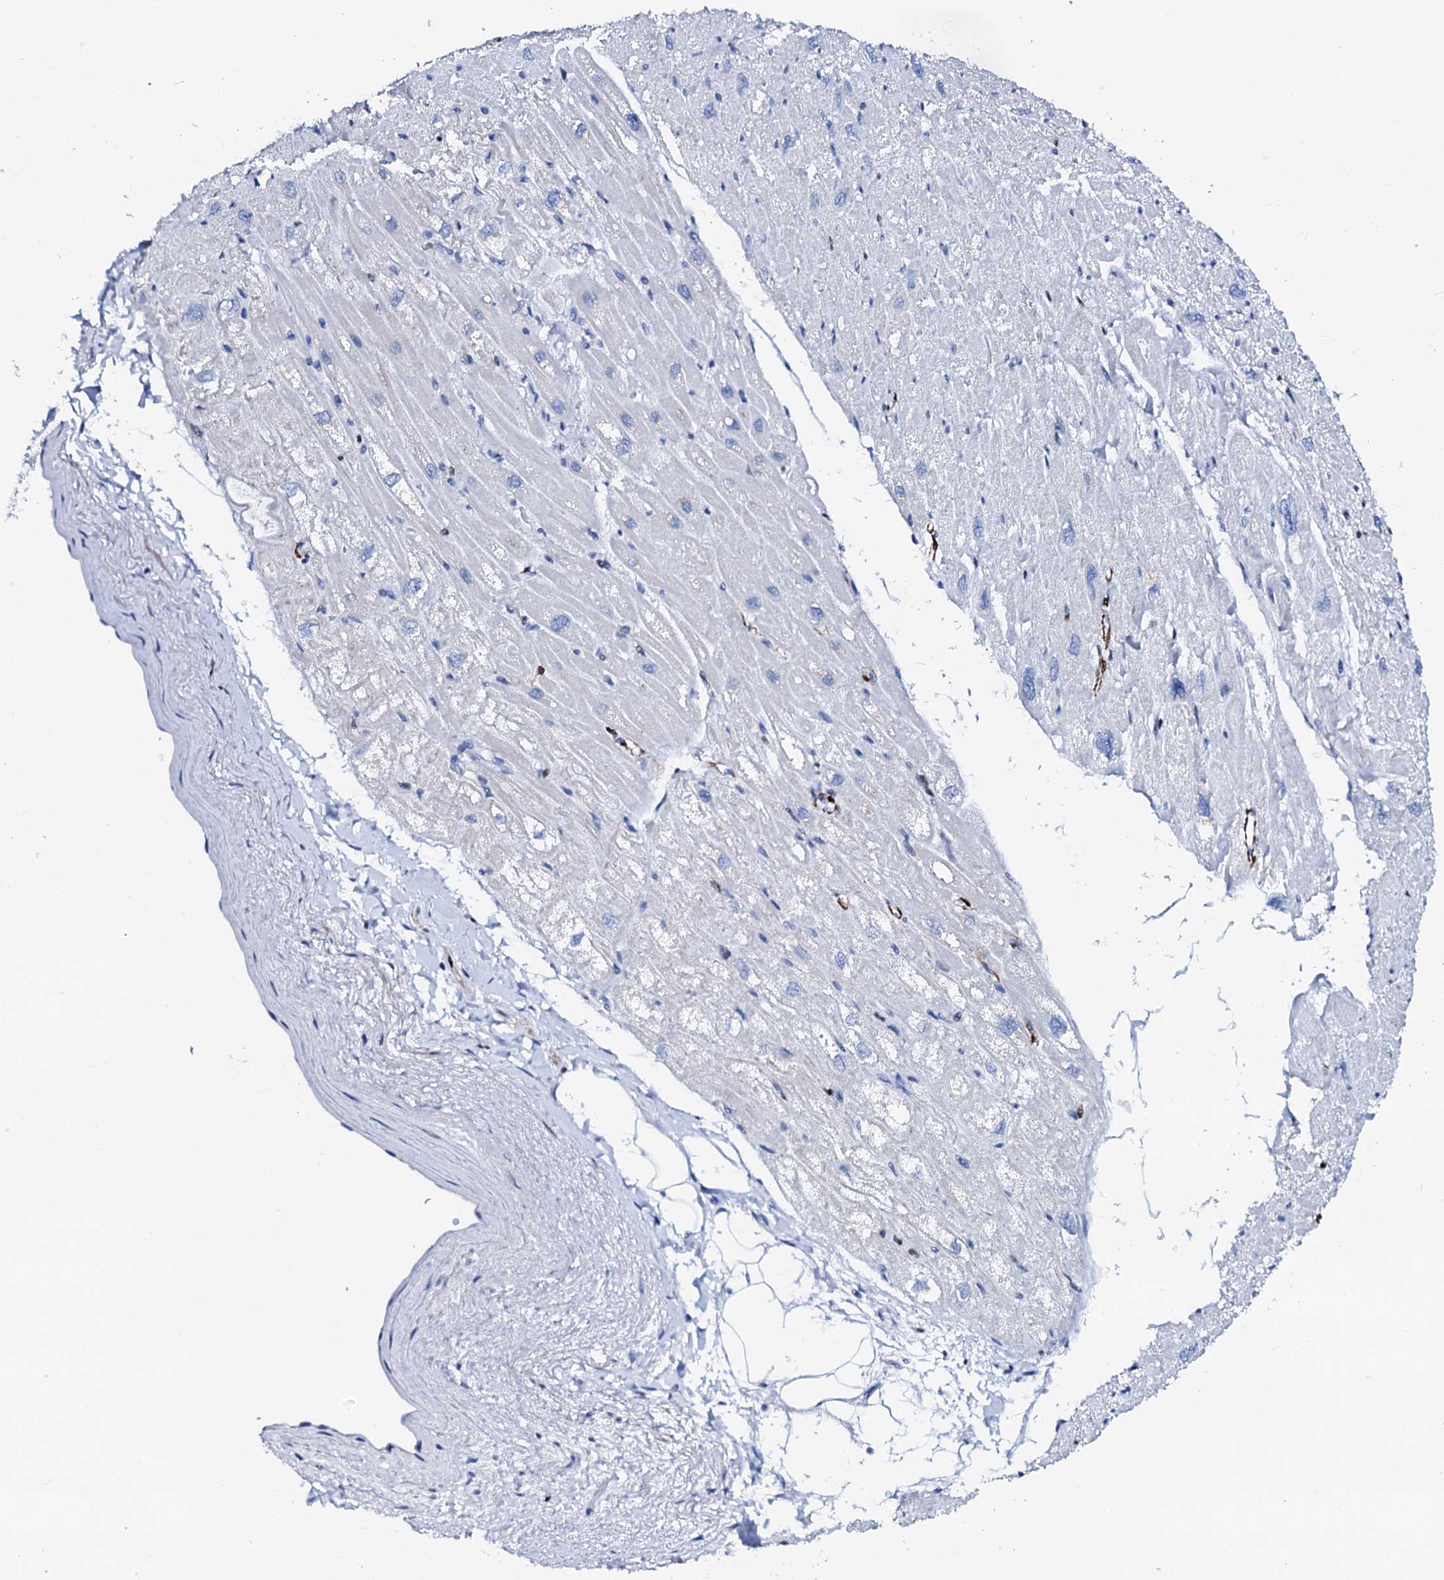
{"staining": {"intensity": "negative", "quantity": "none", "location": "none"}, "tissue": "heart muscle", "cell_type": "Cardiomyocytes", "image_type": "normal", "snomed": [{"axis": "morphology", "description": "Normal tissue, NOS"}, {"axis": "topography", "description": "Heart"}], "caption": "Human heart muscle stained for a protein using immunohistochemistry shows no expression in cardiomyocytes.", "gene": "NRIP2", "patient": {"sex": "male", "age": 50}}